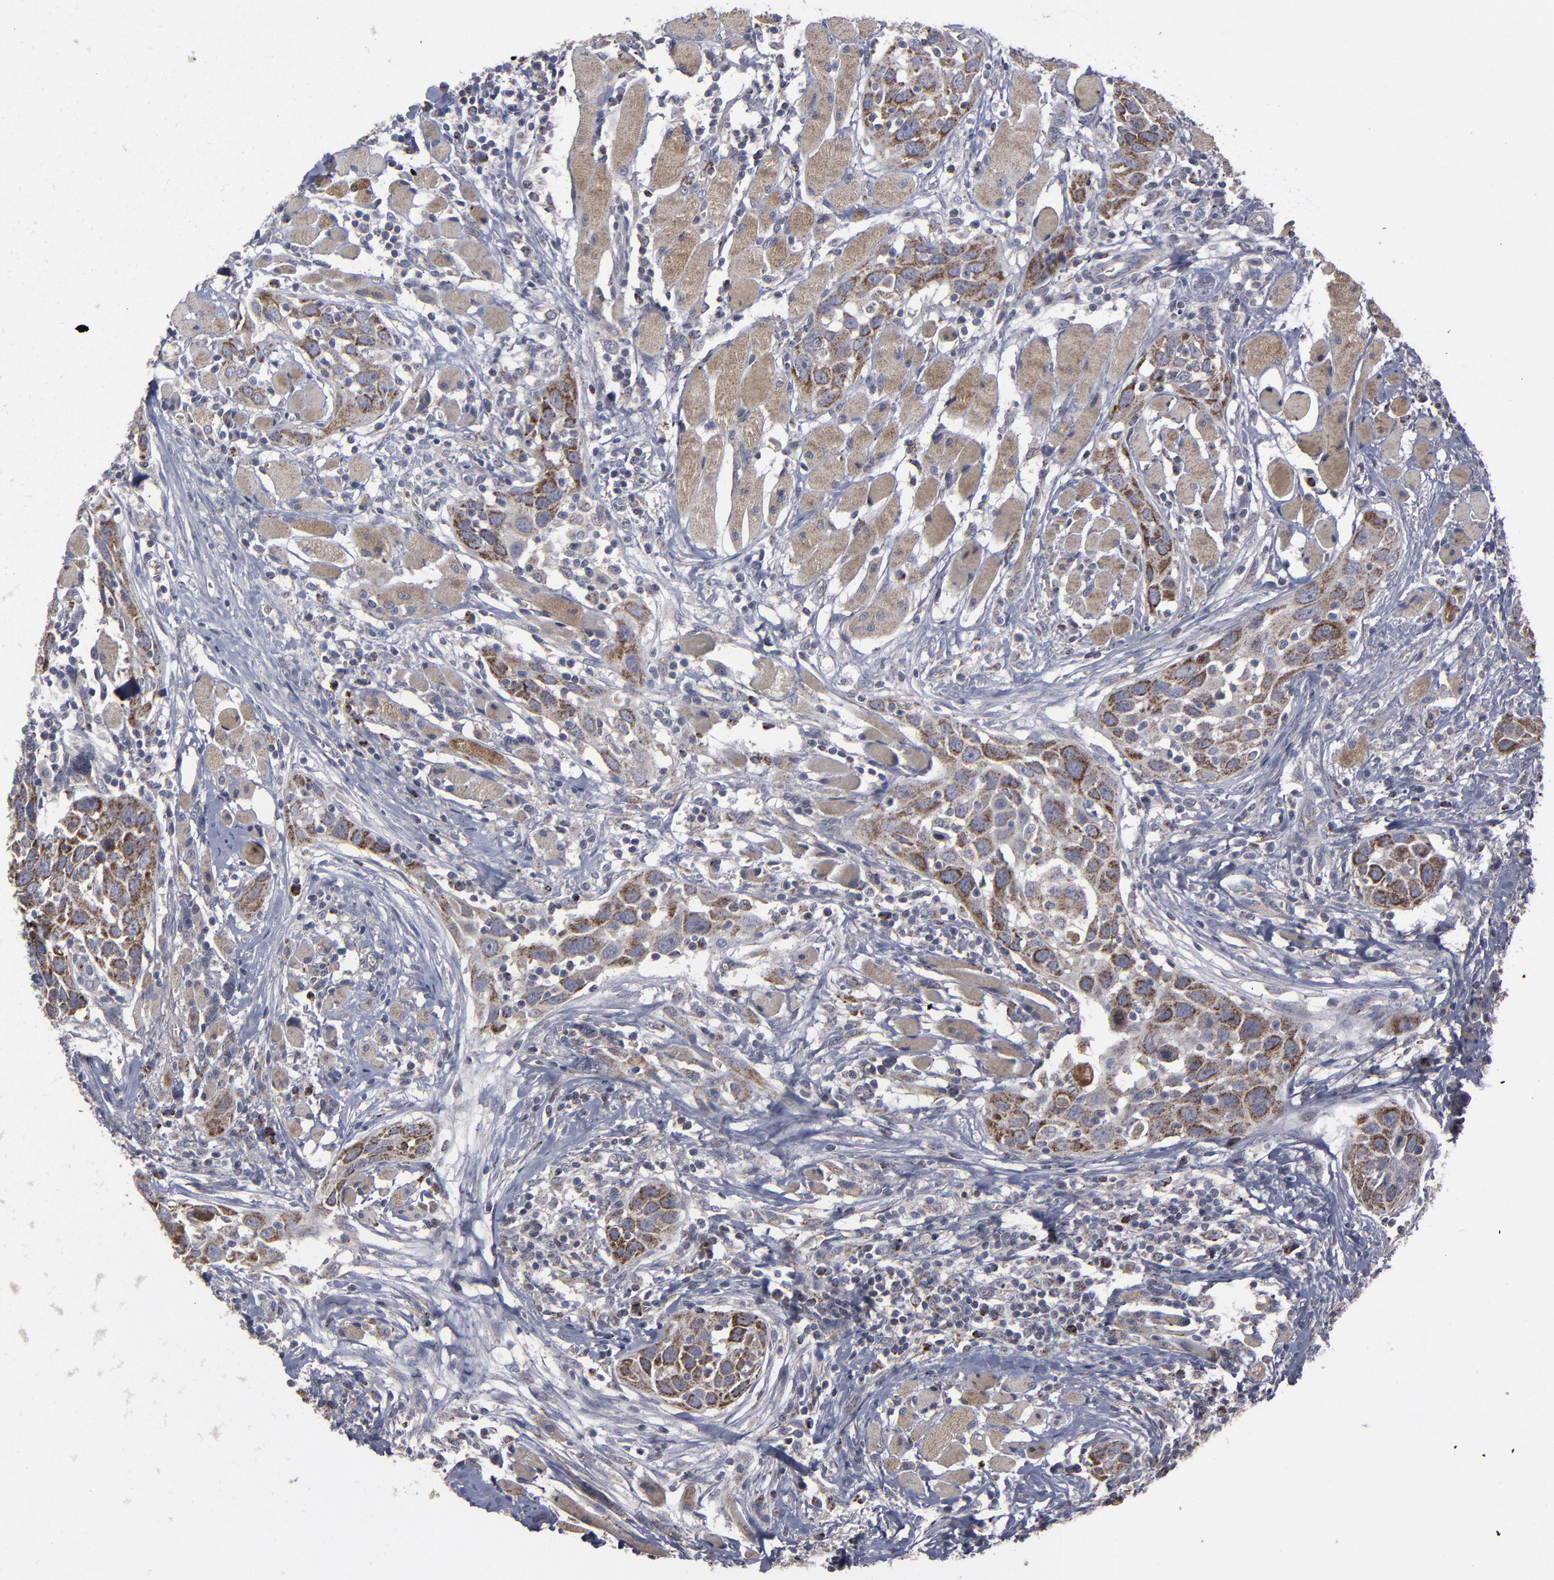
{"staining": {"intensity": "strong", "quantity": ">75%", "location": "cytoplasmic/membranous"}, "tissue": "head and neck cancer", "cell_type": "Tumor cells", "image_type": "cancer", "snomed": [{"axis": "morphology", "description": "Squamous cell carcinoma, NOS"}, {"axis": "topography", "description": "Oral tissue"}, {"axis": "topography", "description": "Head-Neck"}], "caption": "Human head and neck cancer stained for a protein (brown) shows strong cytoplasmic/membranous positive staining in about >75% of tumor cells.", "gene": "MYOM2", "patient": {"sex": "female", "age": 50}}